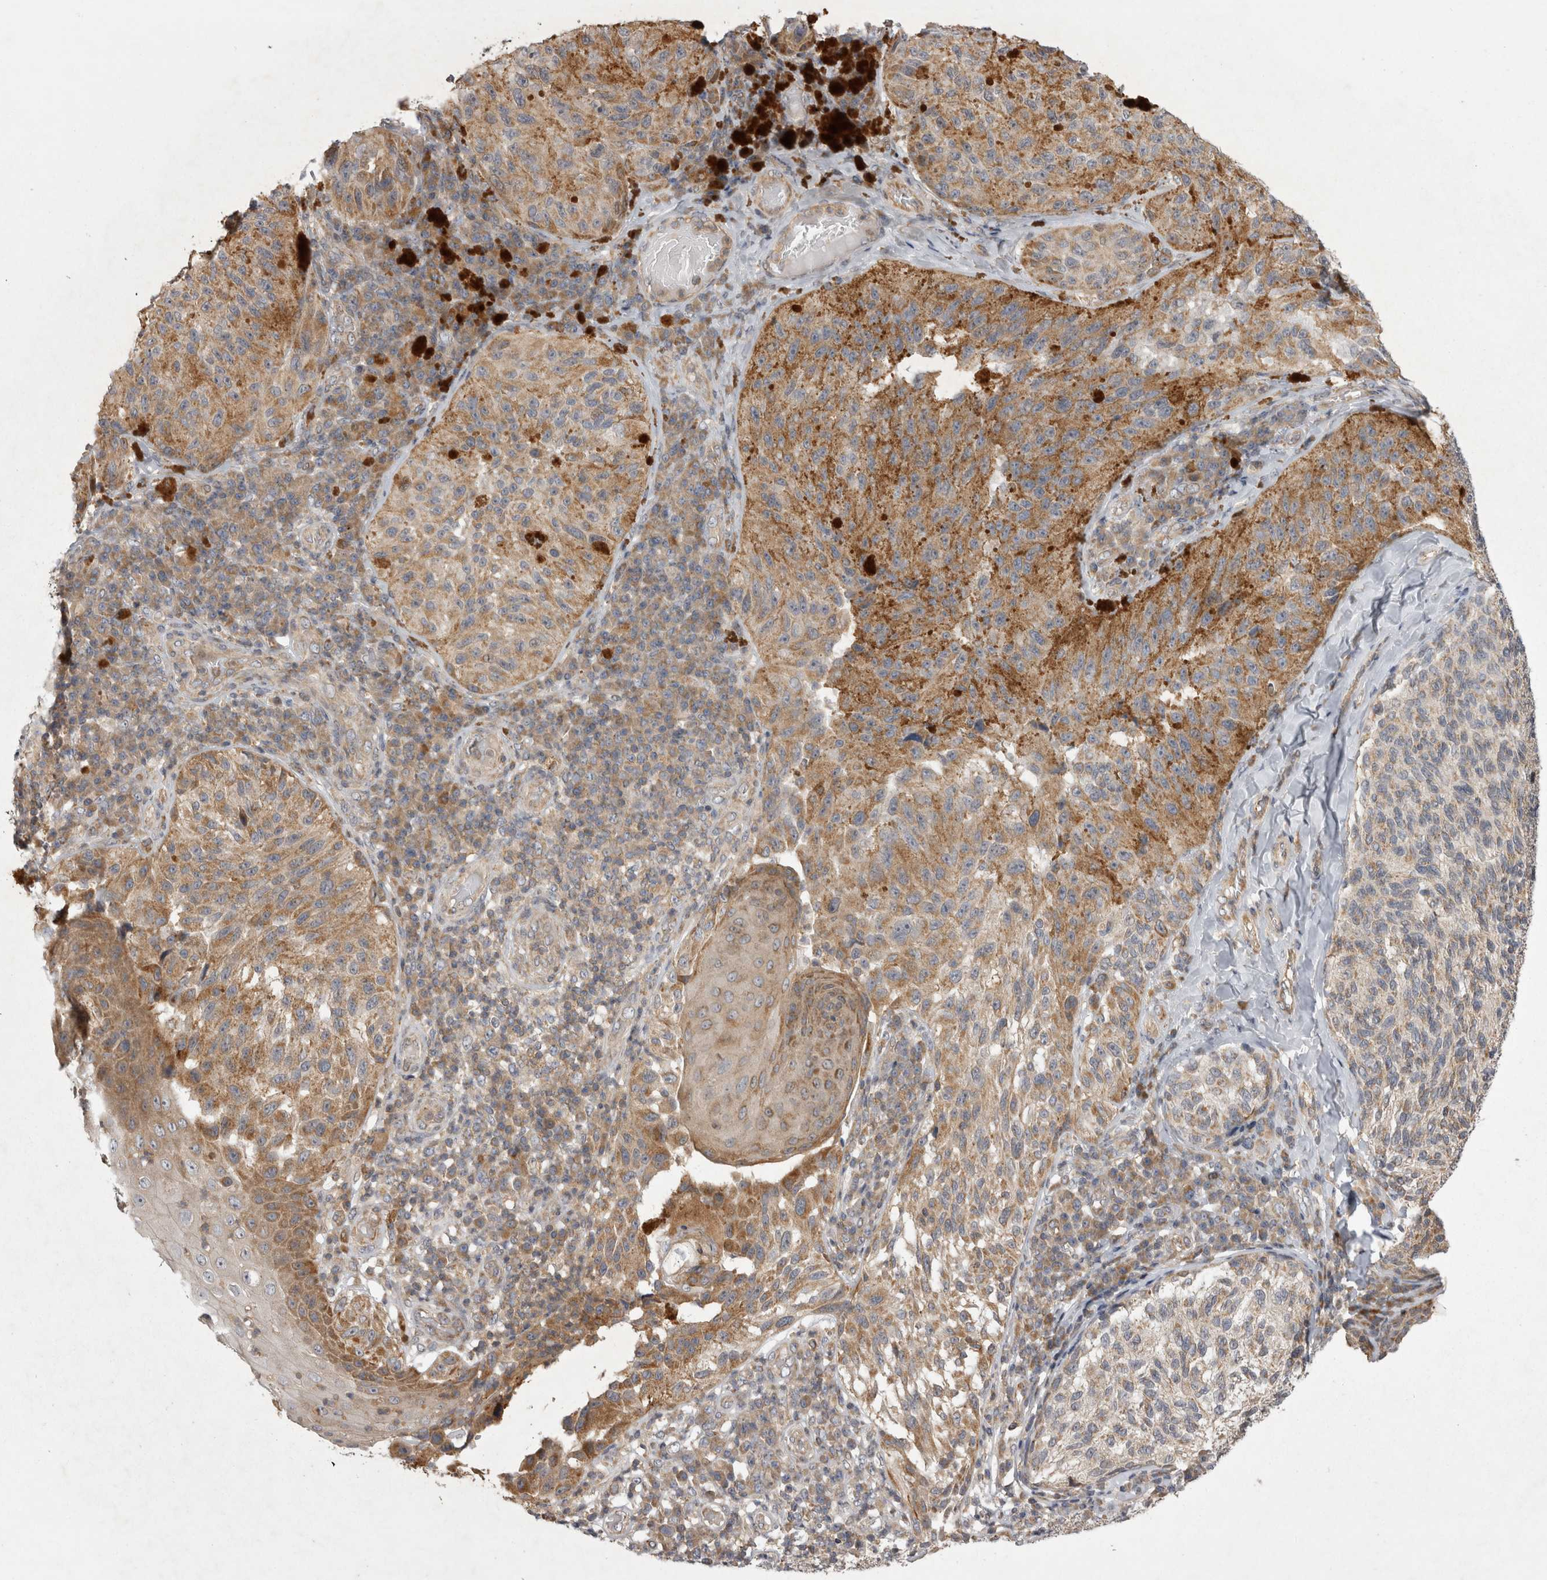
{"staining": {"intensity": "moderate", "quantity": ">75%", "location": "cytoplasmic/membranous"}, "tissue": "melanoma", "cell_type": "Tumor cells", "image_type": "cancer", "snomed": [{"axis": "morphology", "description": "Malignant melanoma, NOS"}, {"axis": "topography", "description": "Skin"}], "caption": "Protein analysis of melanoma tissue exhibits moderate cytoplasmic/membranous expression in approximately >75% of tumor cells.", "gene": "TSPOAP1", "patient": {"sex": "female", "age": 73}}